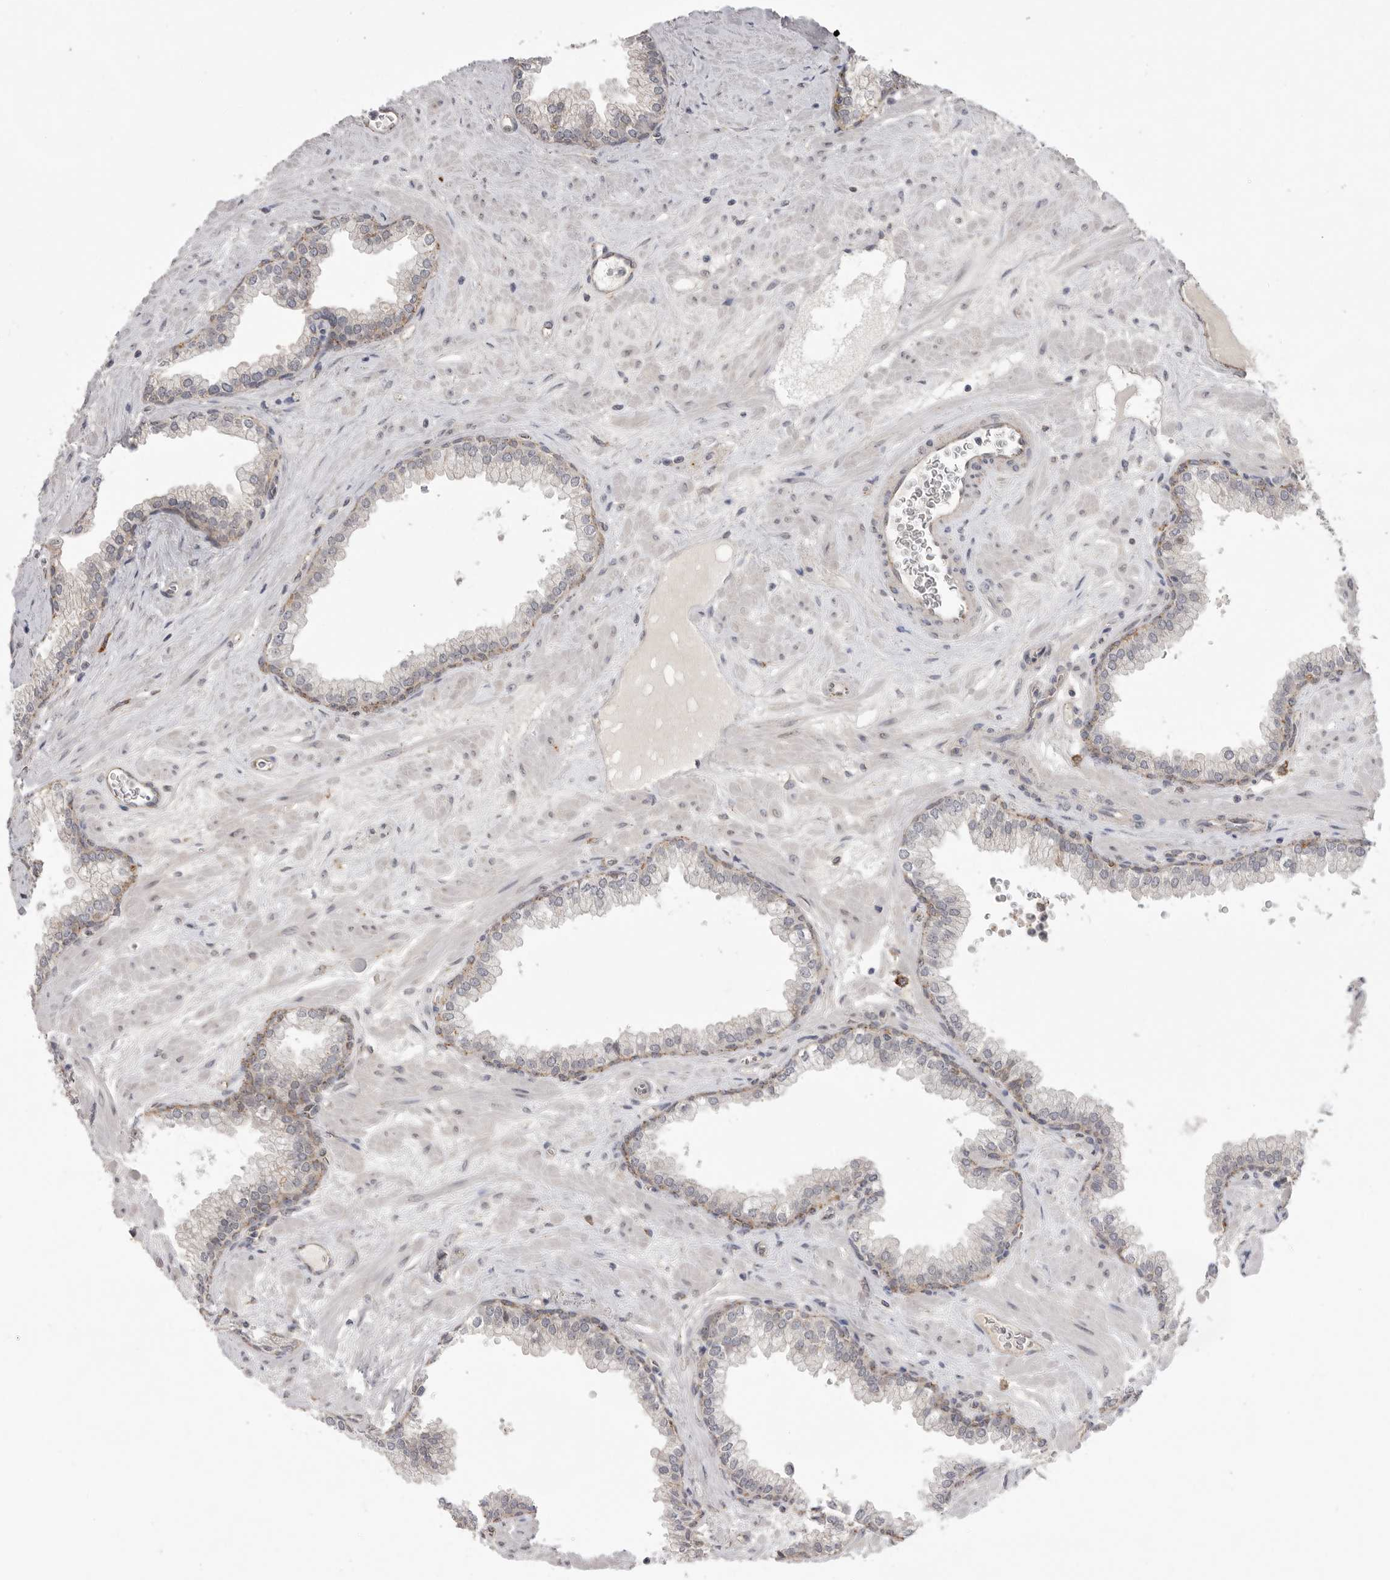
{"staining": {"intensity": "moderate", "quantity": "<25%", "location": "cytoplasmic/membranous"}, "tissue": "prostate", "cell_type": "Glandular cells", "image_type": "normal", "snomed": [{"axis": "morphology", "description": "Normal tissue, NOS"}, {"axis": "morphology", "description": "Urothelial carcinoma, Low grade"}, {"axis": "topography", "description": "Urinary bladder"}, {"axis": "topography", "description": "Prostate"}], "caption": "Protein expression analysis of benign prostate exhibits moderate cytoplasmic/membranous staining in about <25% of glandular cells. (IHC, brightfield microscopy, high magnification).", "gene": "TLR3", "patient": {"sex": "male", "age": 60}}